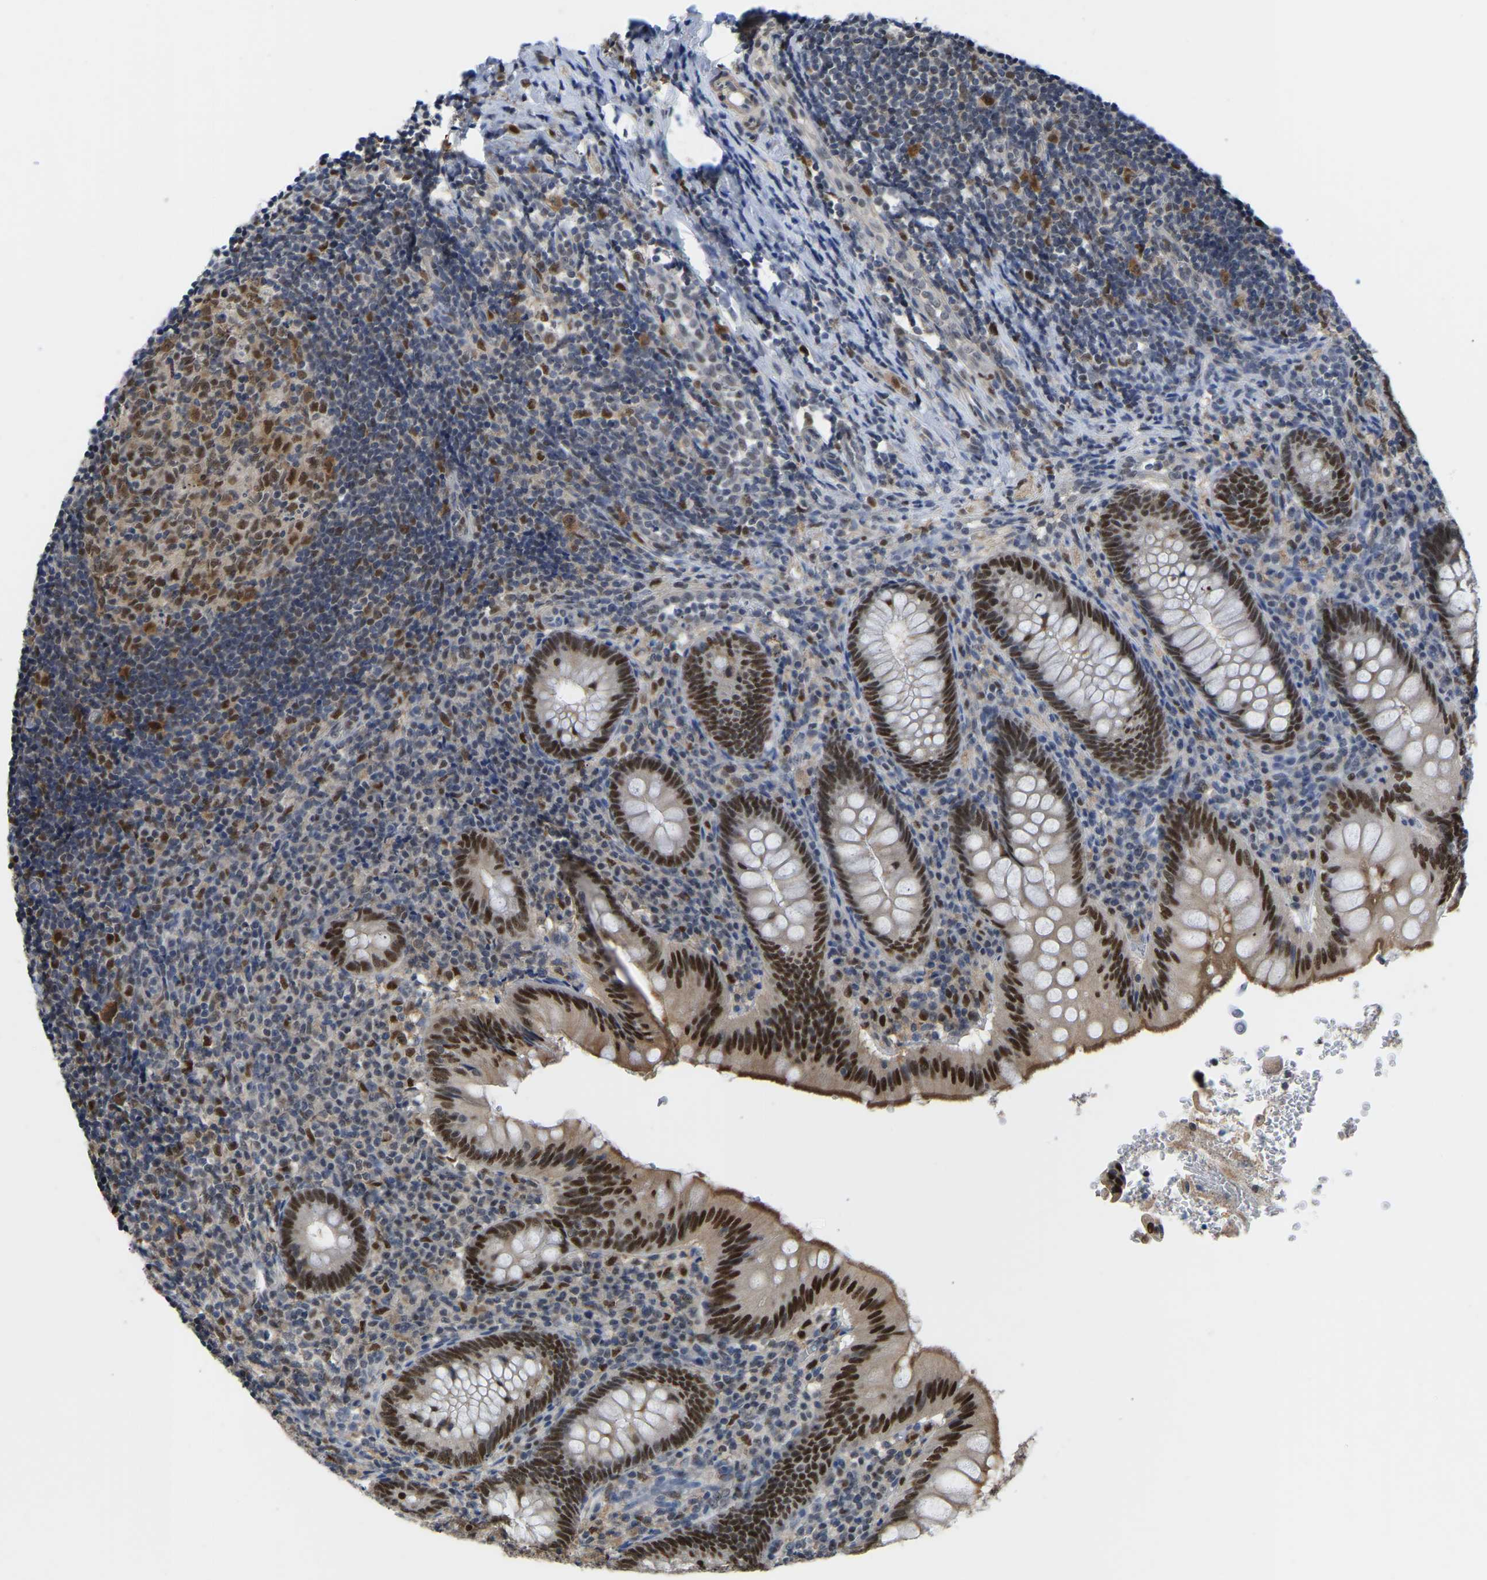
{"staining": {"intensity": "strong", "quantity": ">75%", "location": "nuclear"}, "tissue": "appendix", "cell_type": "Glandular cells", "image_type": "normal", "snomed": [{"axis": "morphology", "description": "Normal tissue, NOS"}, {"axis": "topography", "description": "Appendix"}], "caption": "Appendix stained with DAB (3,3'-diaminobenzidine) immunohistochemistry shows high levels of strong nuclear staining in approximately >75% of glandular cells. (DAB = brown stain, brightfield microscopy at high magnification).", "gene": "KLRG2", "patient": {"sex": "male", "age": 8}}